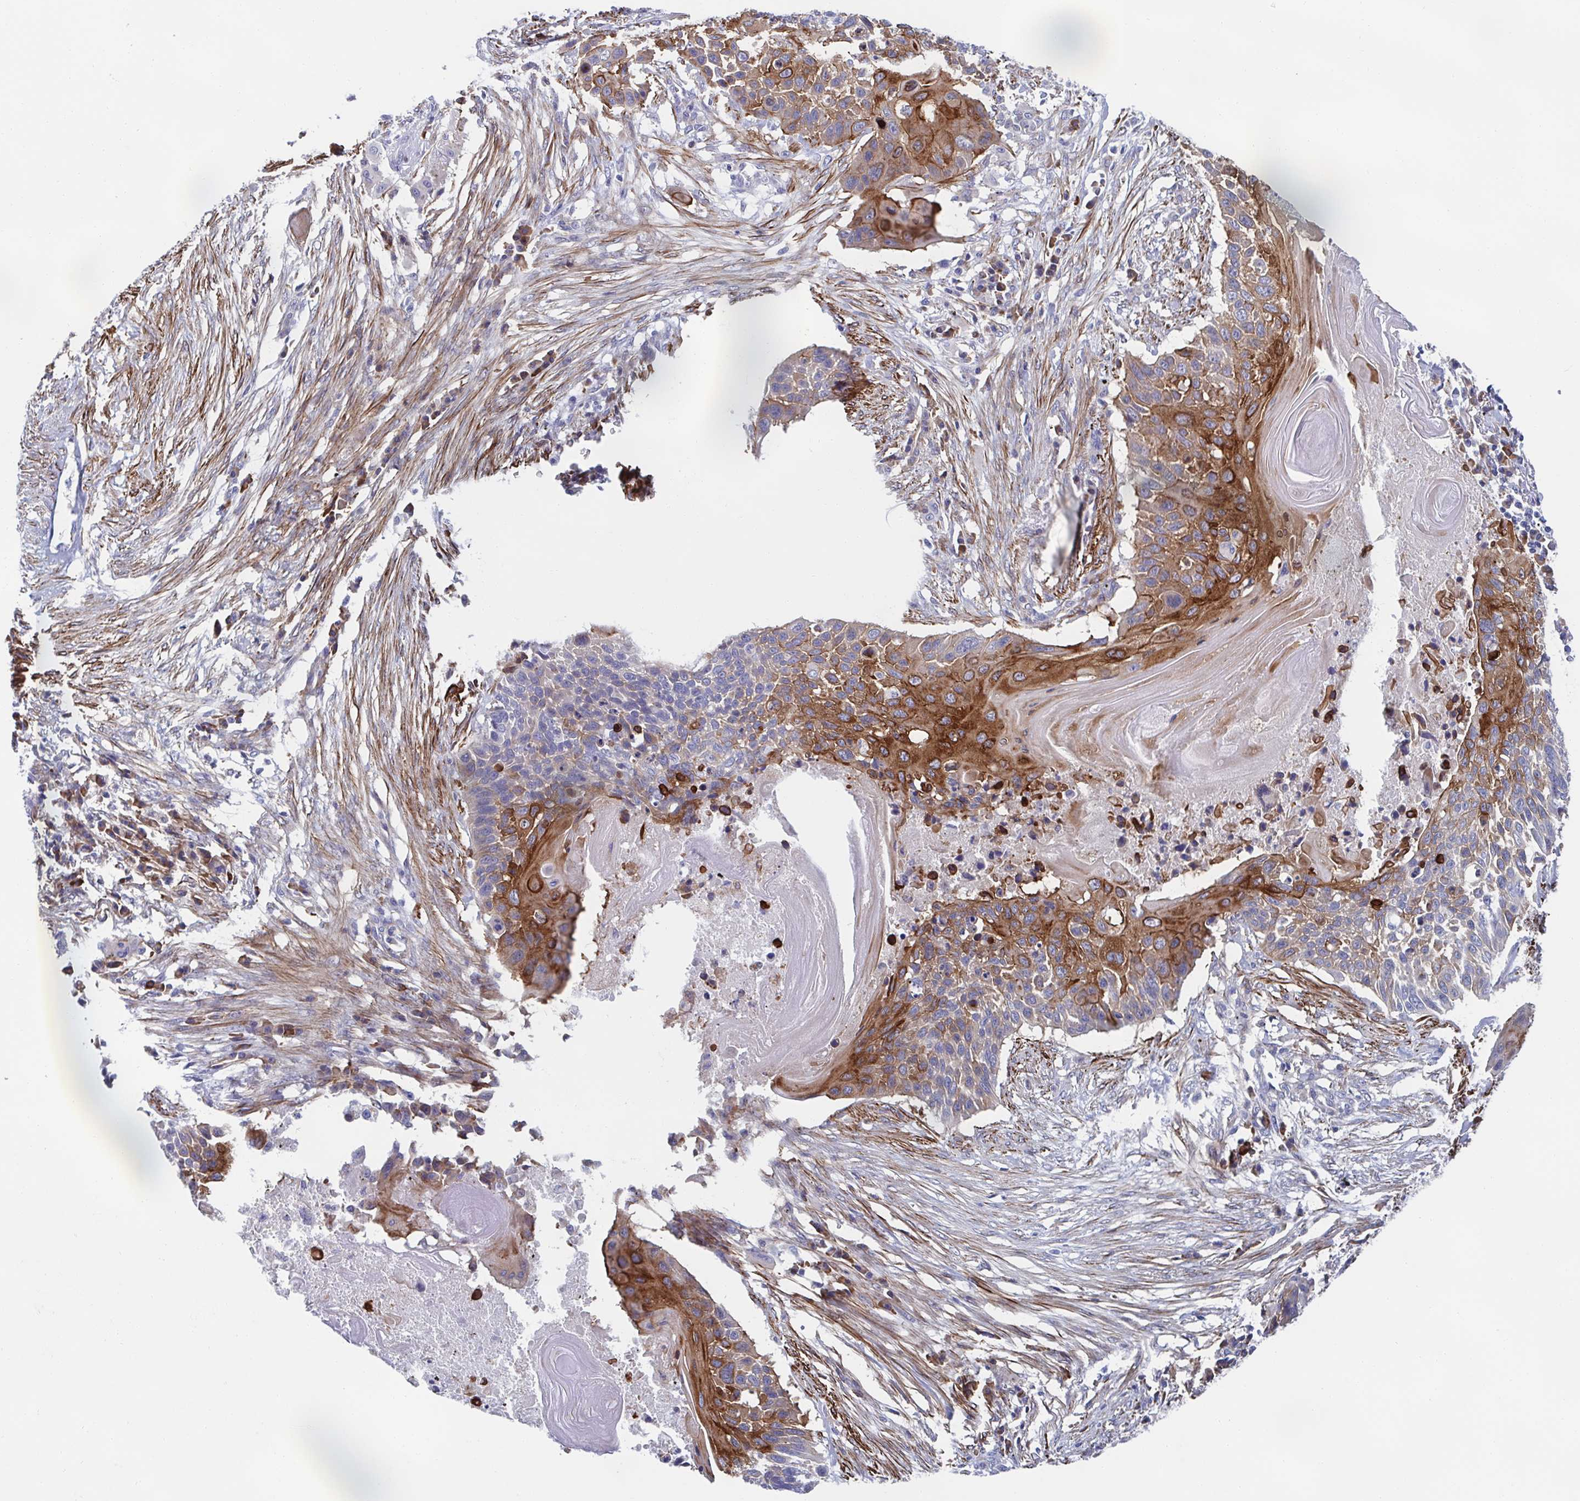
{"staining": {"intensity": "moderate", "quantity": "25%-75%", "location": "cytoplasmic/membranous"}, "tissue": "lung cancer", "cell_type": "Tumor cells", "image_type": "cancer", "snomed": [{"axis": "morphology", "description": "Squamous cell carcinoma, NOS"}, {"axis": "topography", "description": "Lung"}], "caption": "Human lung cancer (squamous cell carcinoma) stained for a protein (brown) demonstrates moderate cytoplasmic/membranous positive positivity in about 25%-75% of tumor cells.", "gene": "KLC3", "patient": {"sex": "male", "age": 78}}